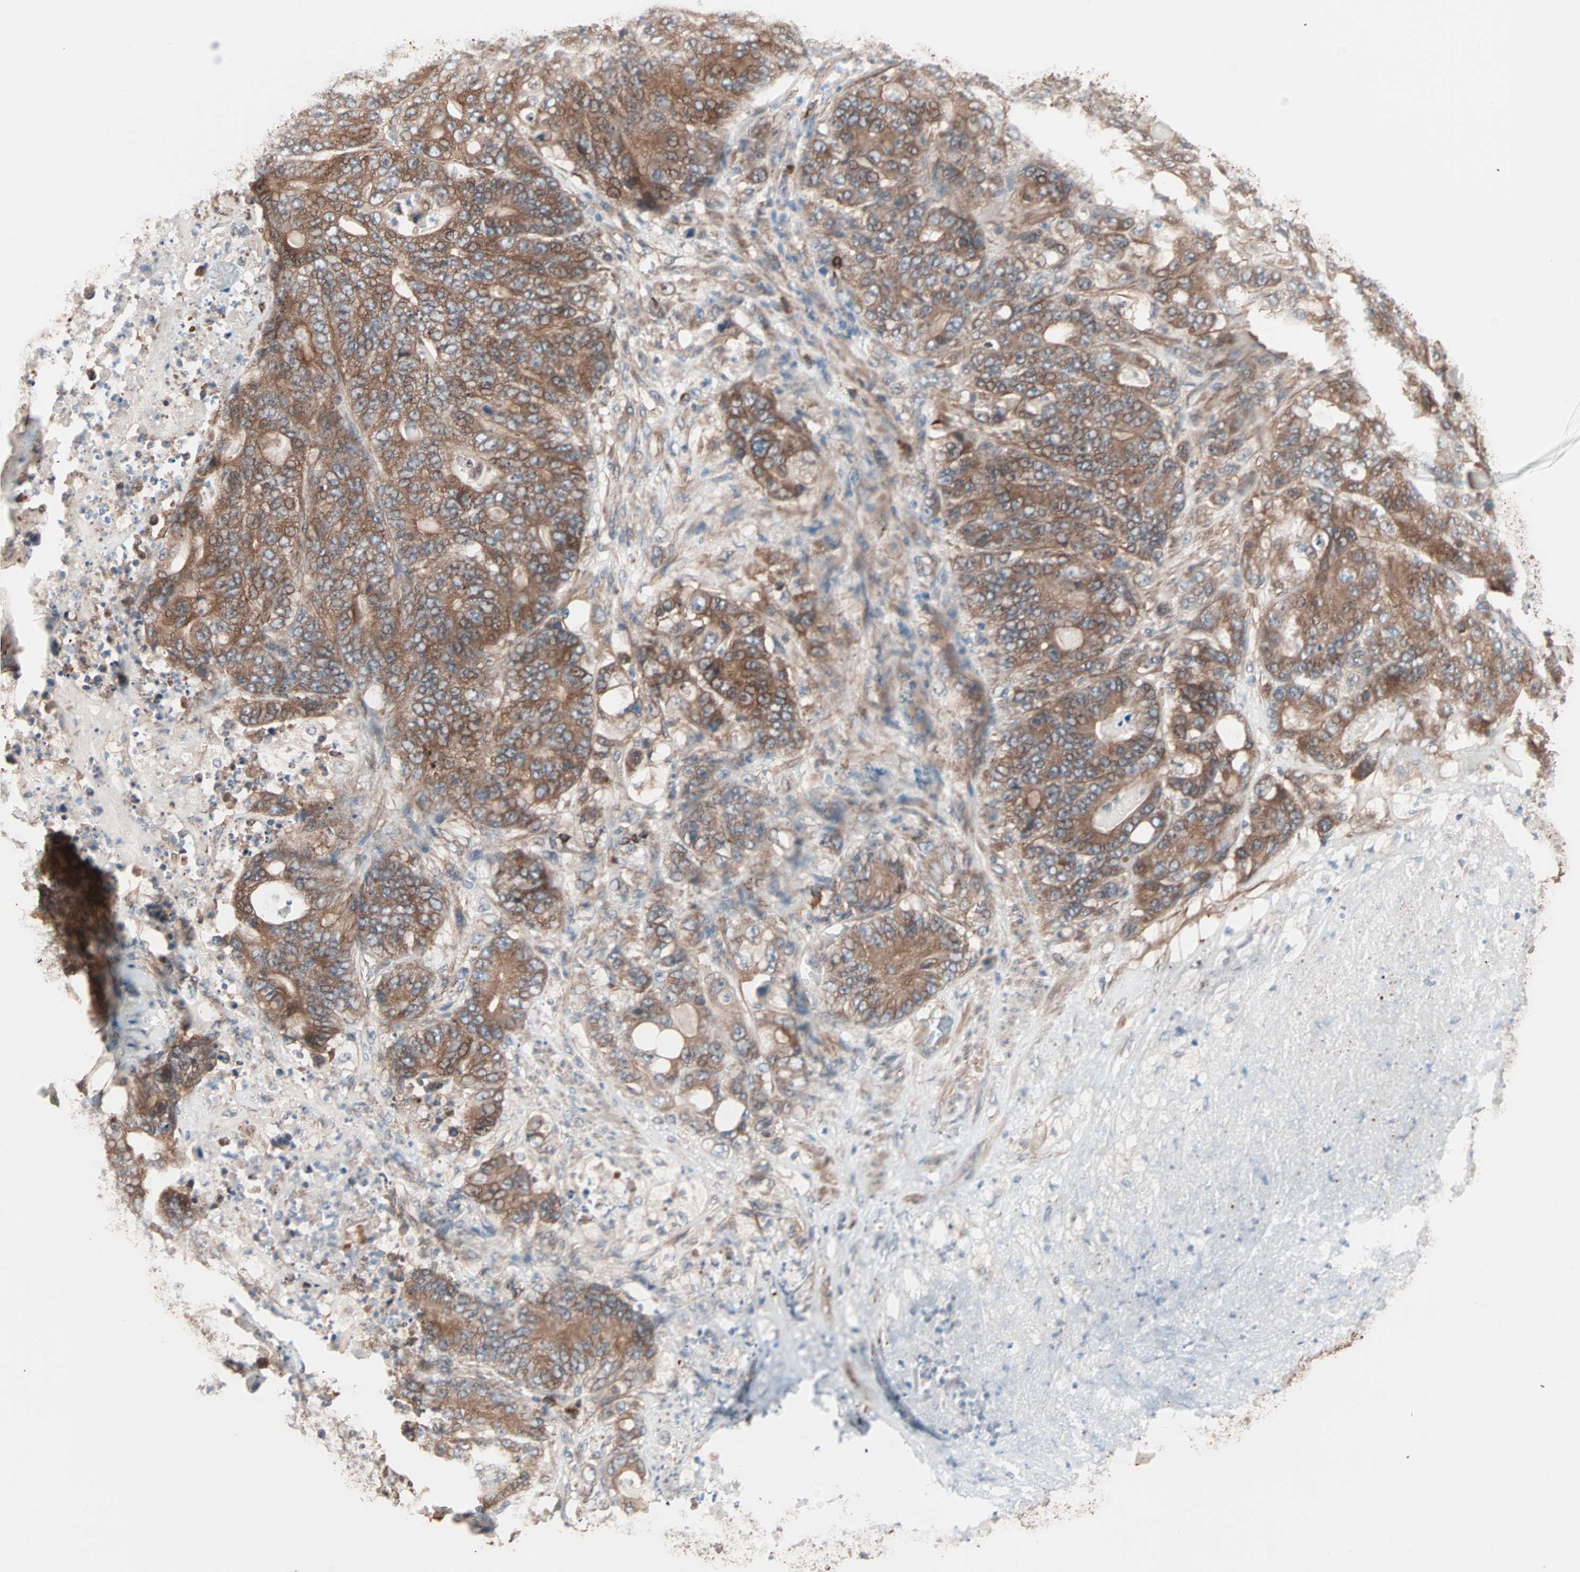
{"staining": {"intensity": "moderate", "quantity": ">75%", "location": "cytoplasmic/membranous"}, "tissue": "stomach cancer", "cell_type": "Tumor cells", "image_type": "cancer", "snomed": [{"axis": "morphology", "description": "Adenocarcinoma, NOS"}, {"axis": "topography", "description": "Stomach"}], "caption": "Tumor cells demonstrate medium levels of moderate cytoplasmic/membranous expression in approximately >75% of cells in human stomach cancer (adenocarcinoma).", "gene": "ALG5", "patient": {"sex": "female", "age": 73}}